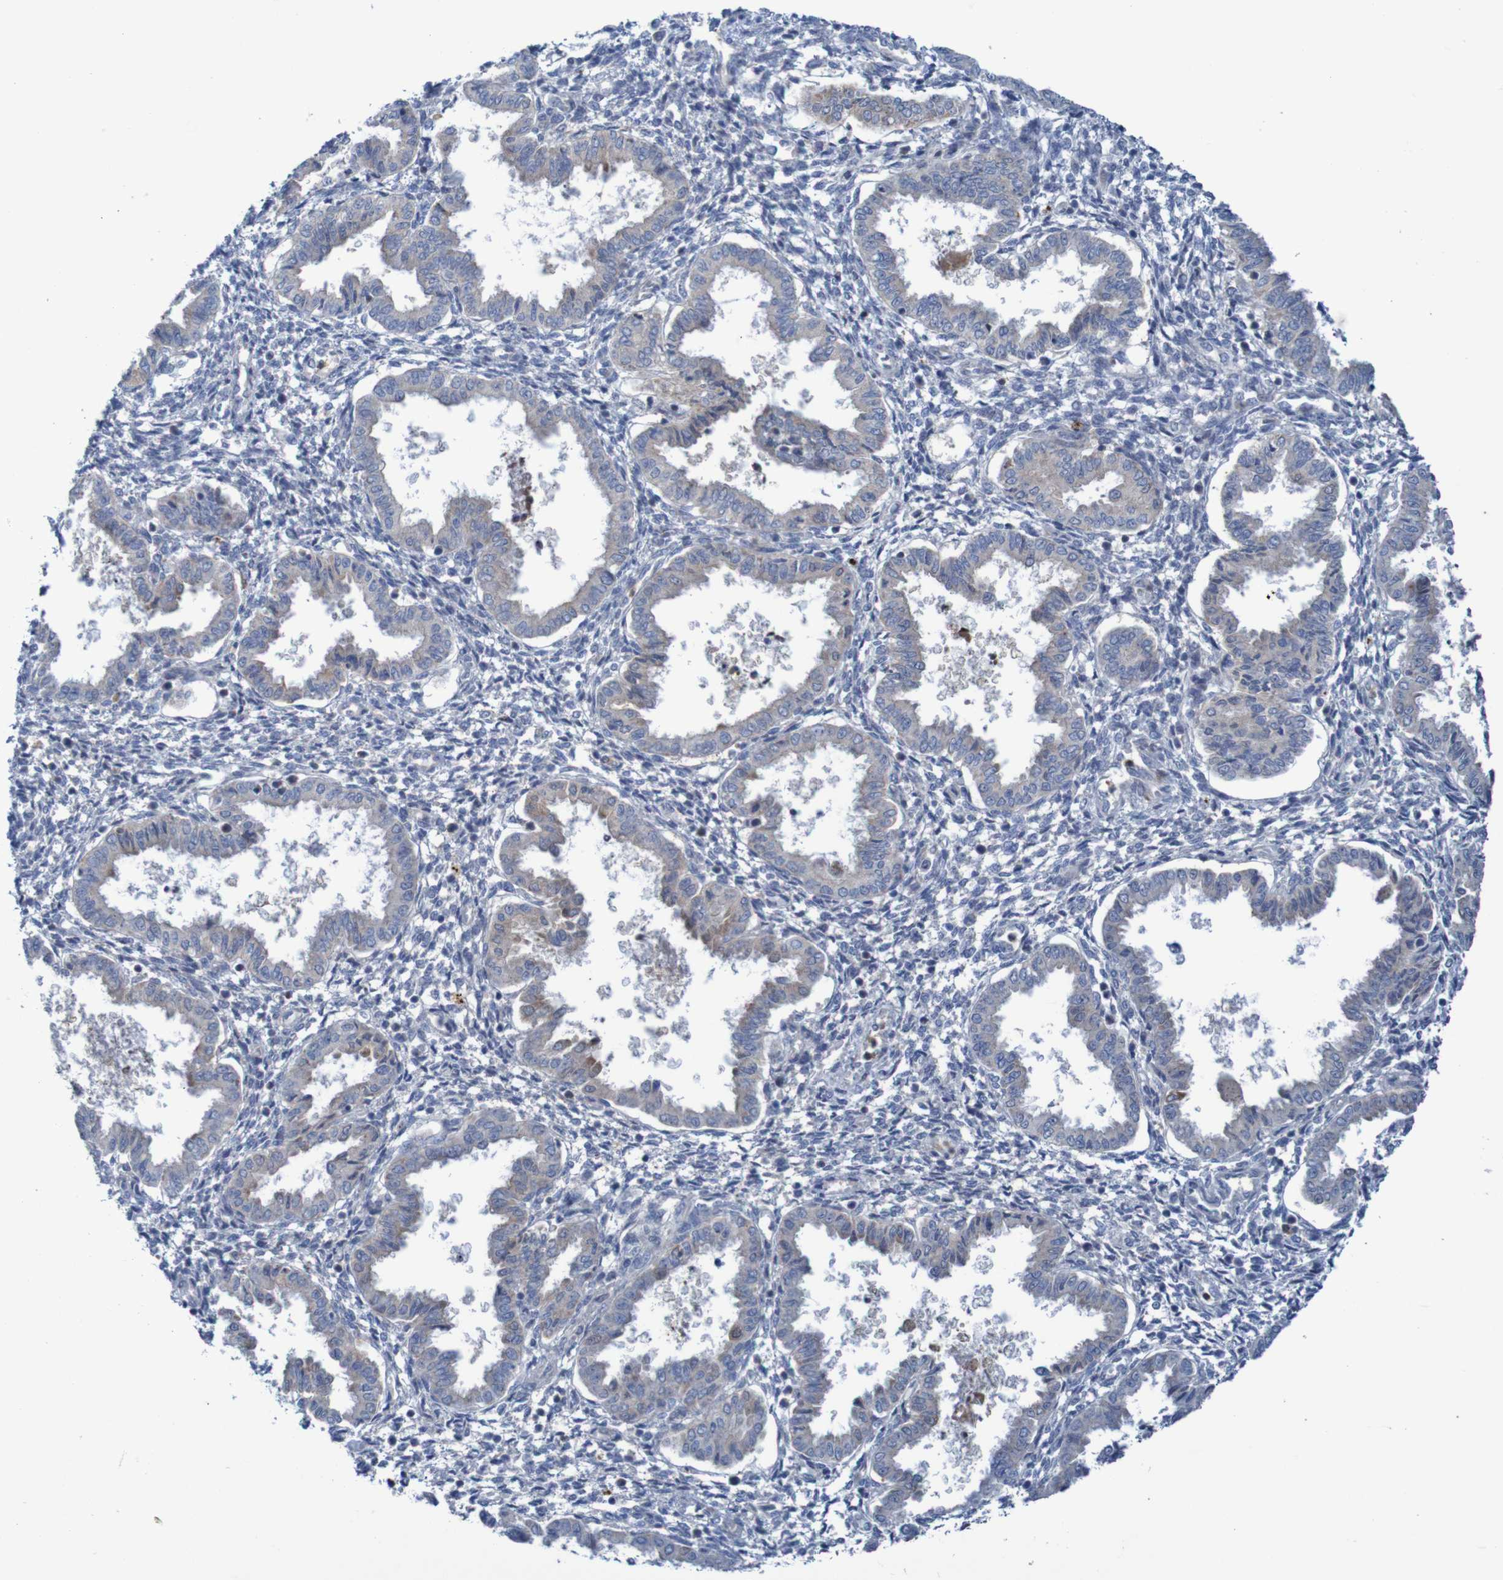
{"staining": {"intensity": "negative", "quantity": "none", "location": "none"}, "tissue": "endometrium", "cell_type": "Cells in endometrial stroma", "image_type": "normal", "snomed": [{"axis": "morphology", "description": "Normal tissue, NOS"}, {"axis": "topography", "description": "Endometrium"}], "caption": "Endometrium was stained to show a protein in brown. There is no significant staining in cells in endometrial stroma. (Brightfield microscopy of DAB IHC at high magnification).", "gene": "ANGPT4", "patient": {"sex": "female", "age": 33}}